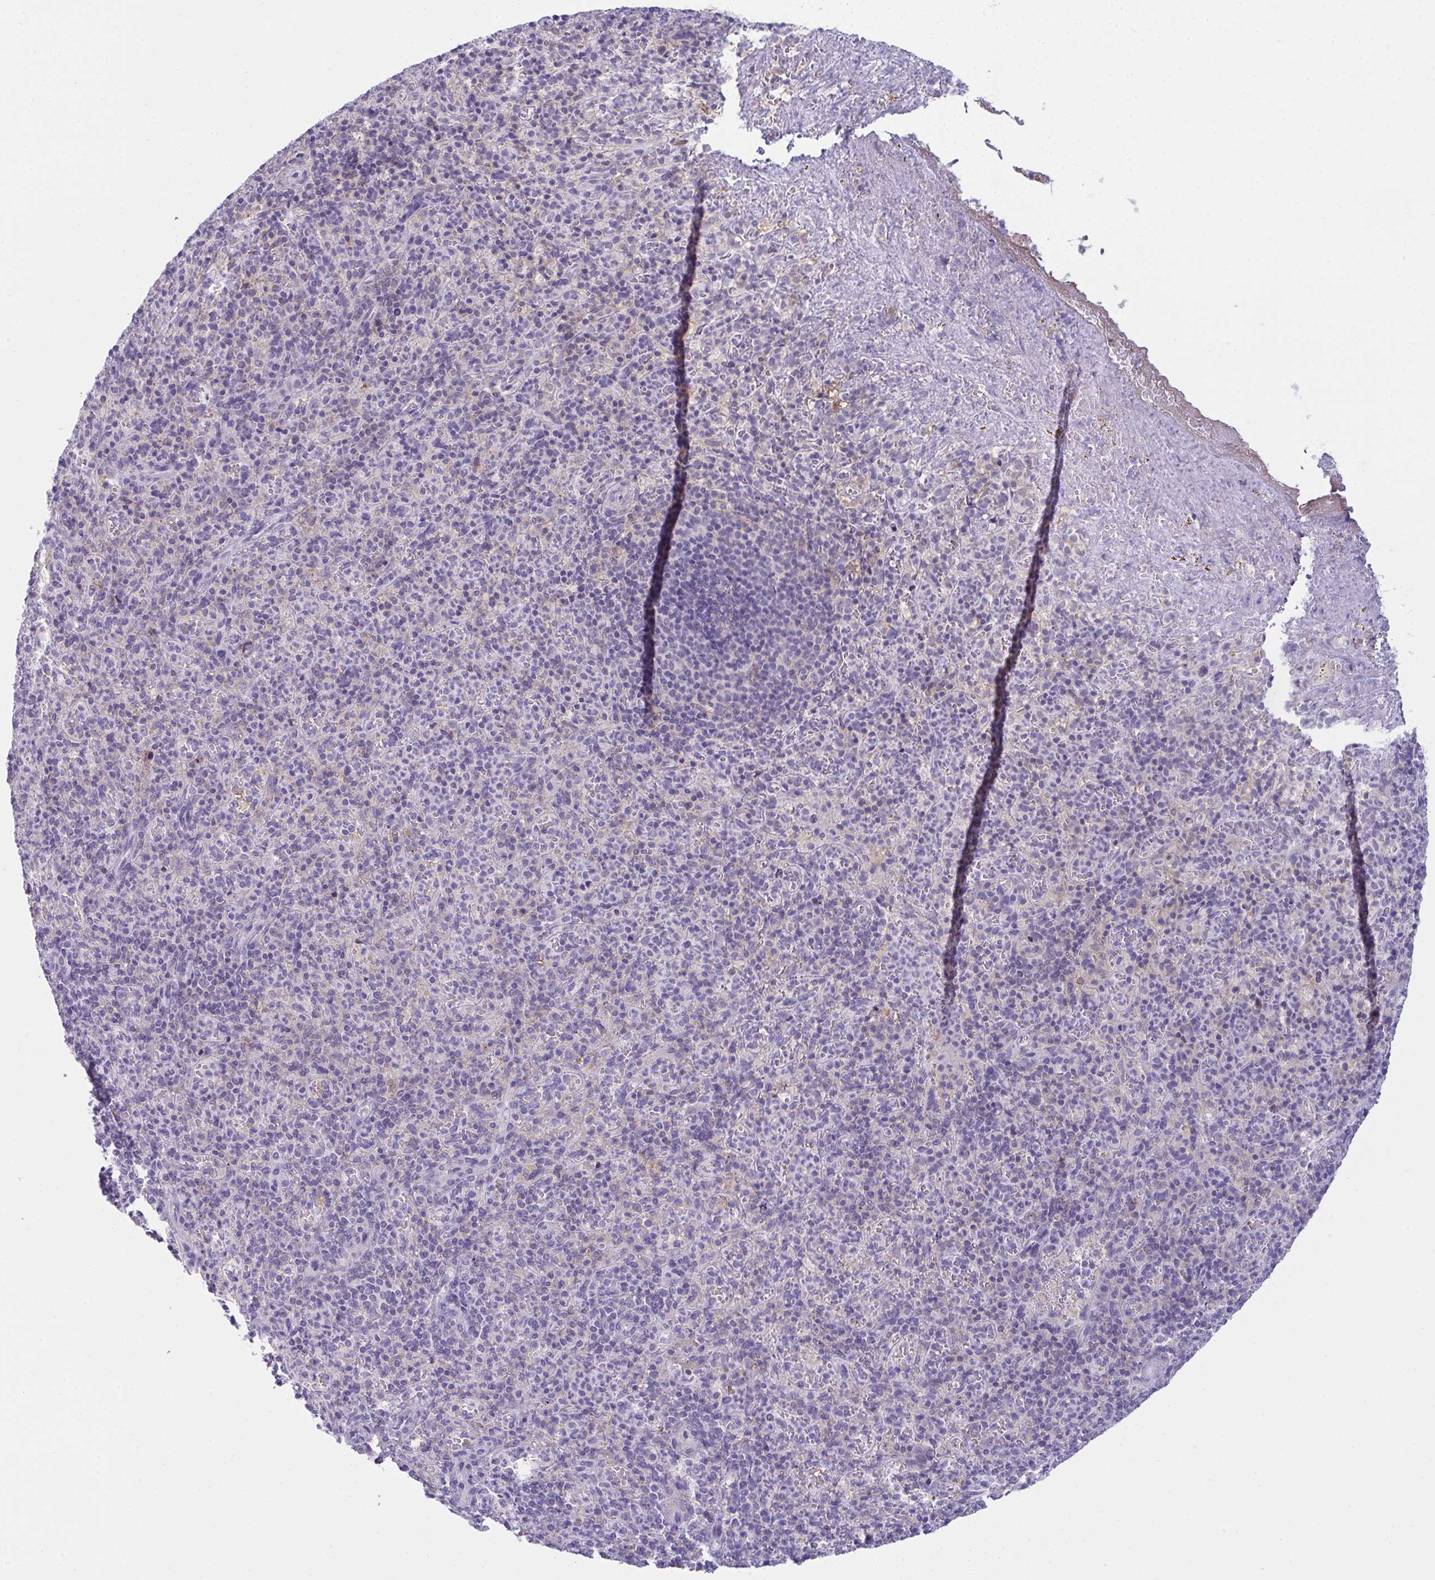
{"staining": {"intensity": "negative", "quantity": "none", "location": "none"}, "tissue": "spleen", "cell_type": "Cells in red pulp", "image_type": "normal", "snomed": [{"axis": "morphology", "description": "Normal tissue, NOS"}, {"axis": "topography", "description": "Spleen"}], "caption": "An IHC image of unremarkable spleen is shown. There is no staining in cells in red pulp of spleen. (IHC, brightfield microscopy, high magnification).", "gene": "RANBP2", "patient": {"sex": "female", "age": 74}}